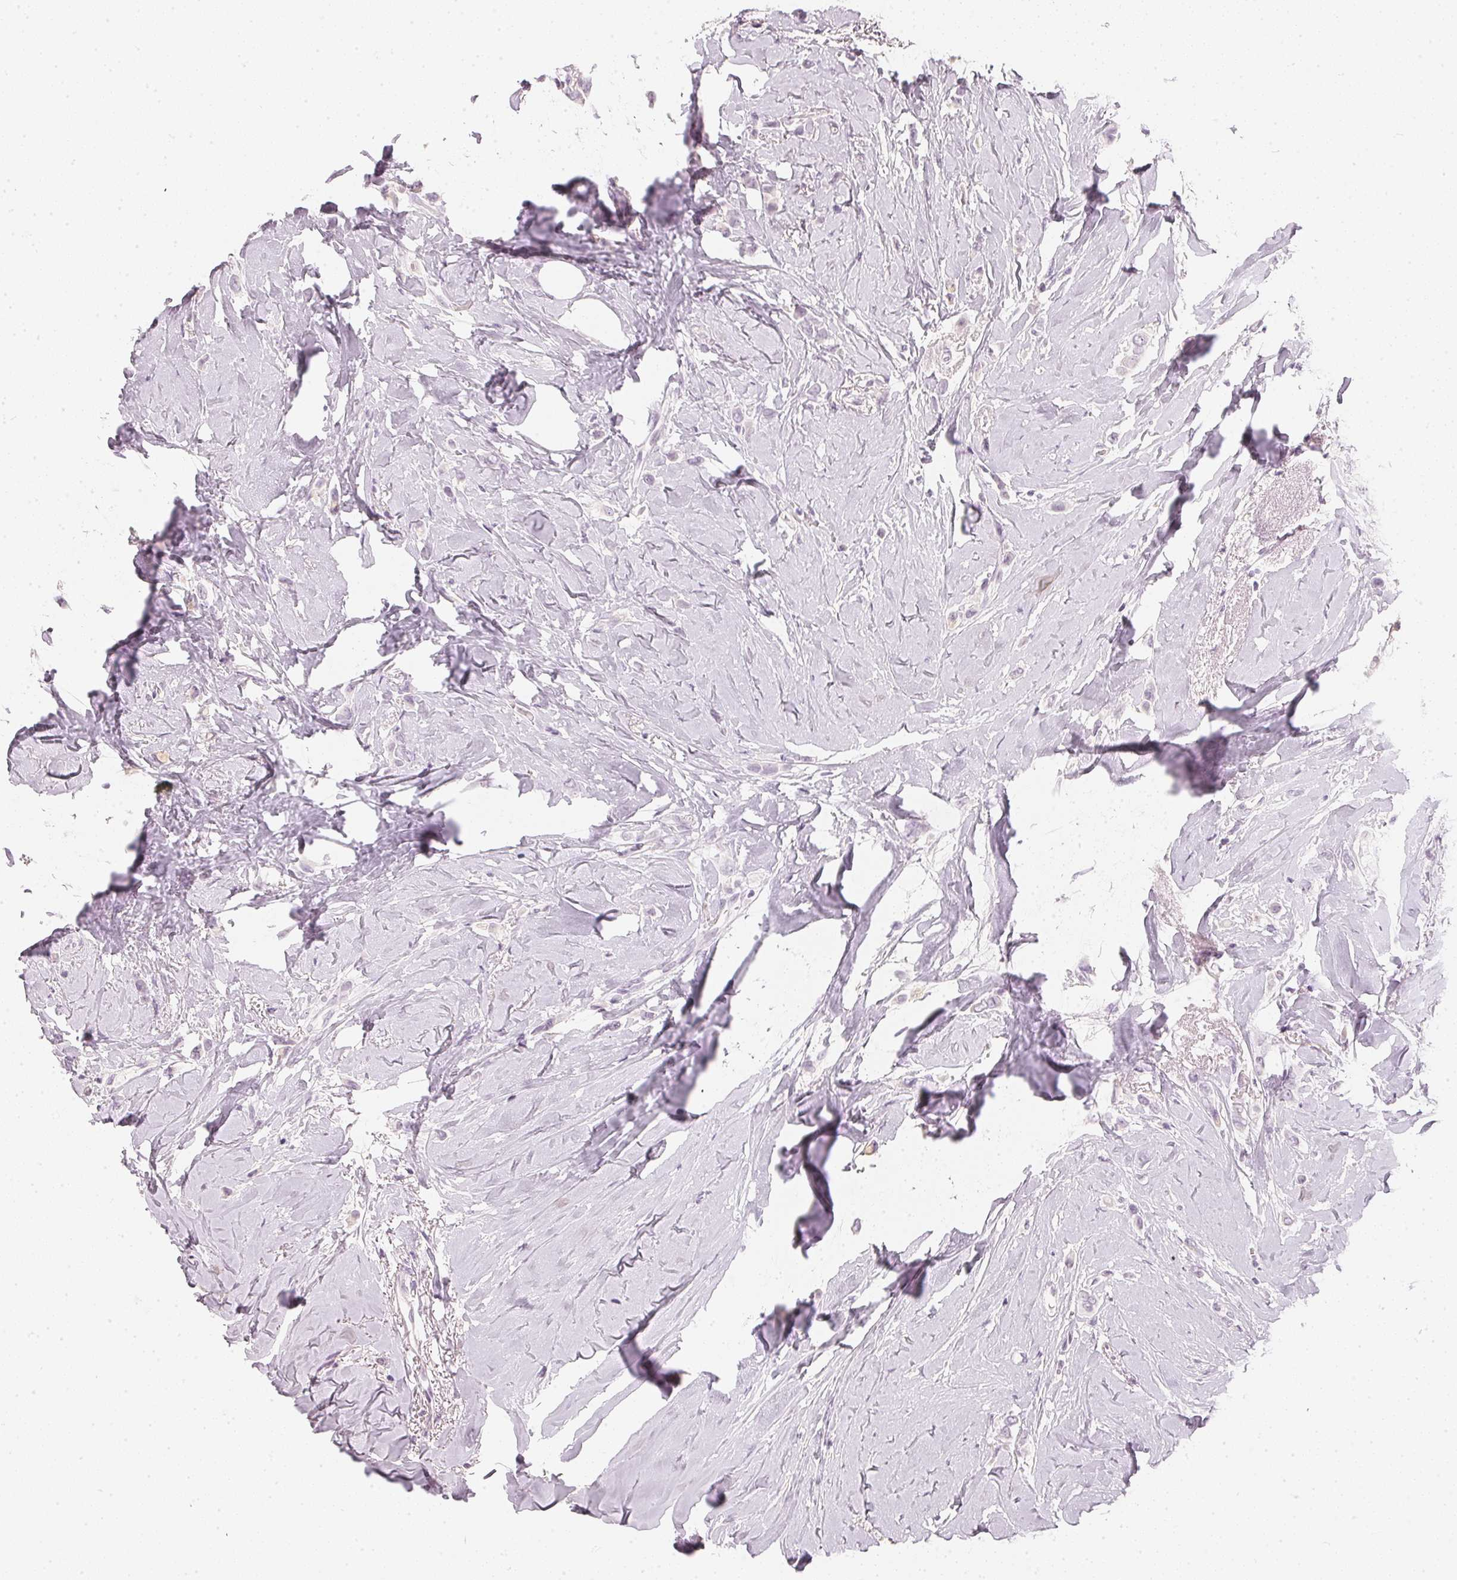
{"staining": {"intensity": "negative", "quantity": "none", "location": "none"}, "tissue": "breast cancer", "cell_type": "Tumor cells", "image_type": "cancer", "snomed": [{"axis": "morphology", "description": "Lobular carcinoma"}, {"axis": "topography", "description": "Breast"}], "caption": "The photomicrograph shows no significant positivity in tumor cells of lobular carcinoma (breast).", "gene": "CHST4", "patient": {"sex": "female", "age": 66}}